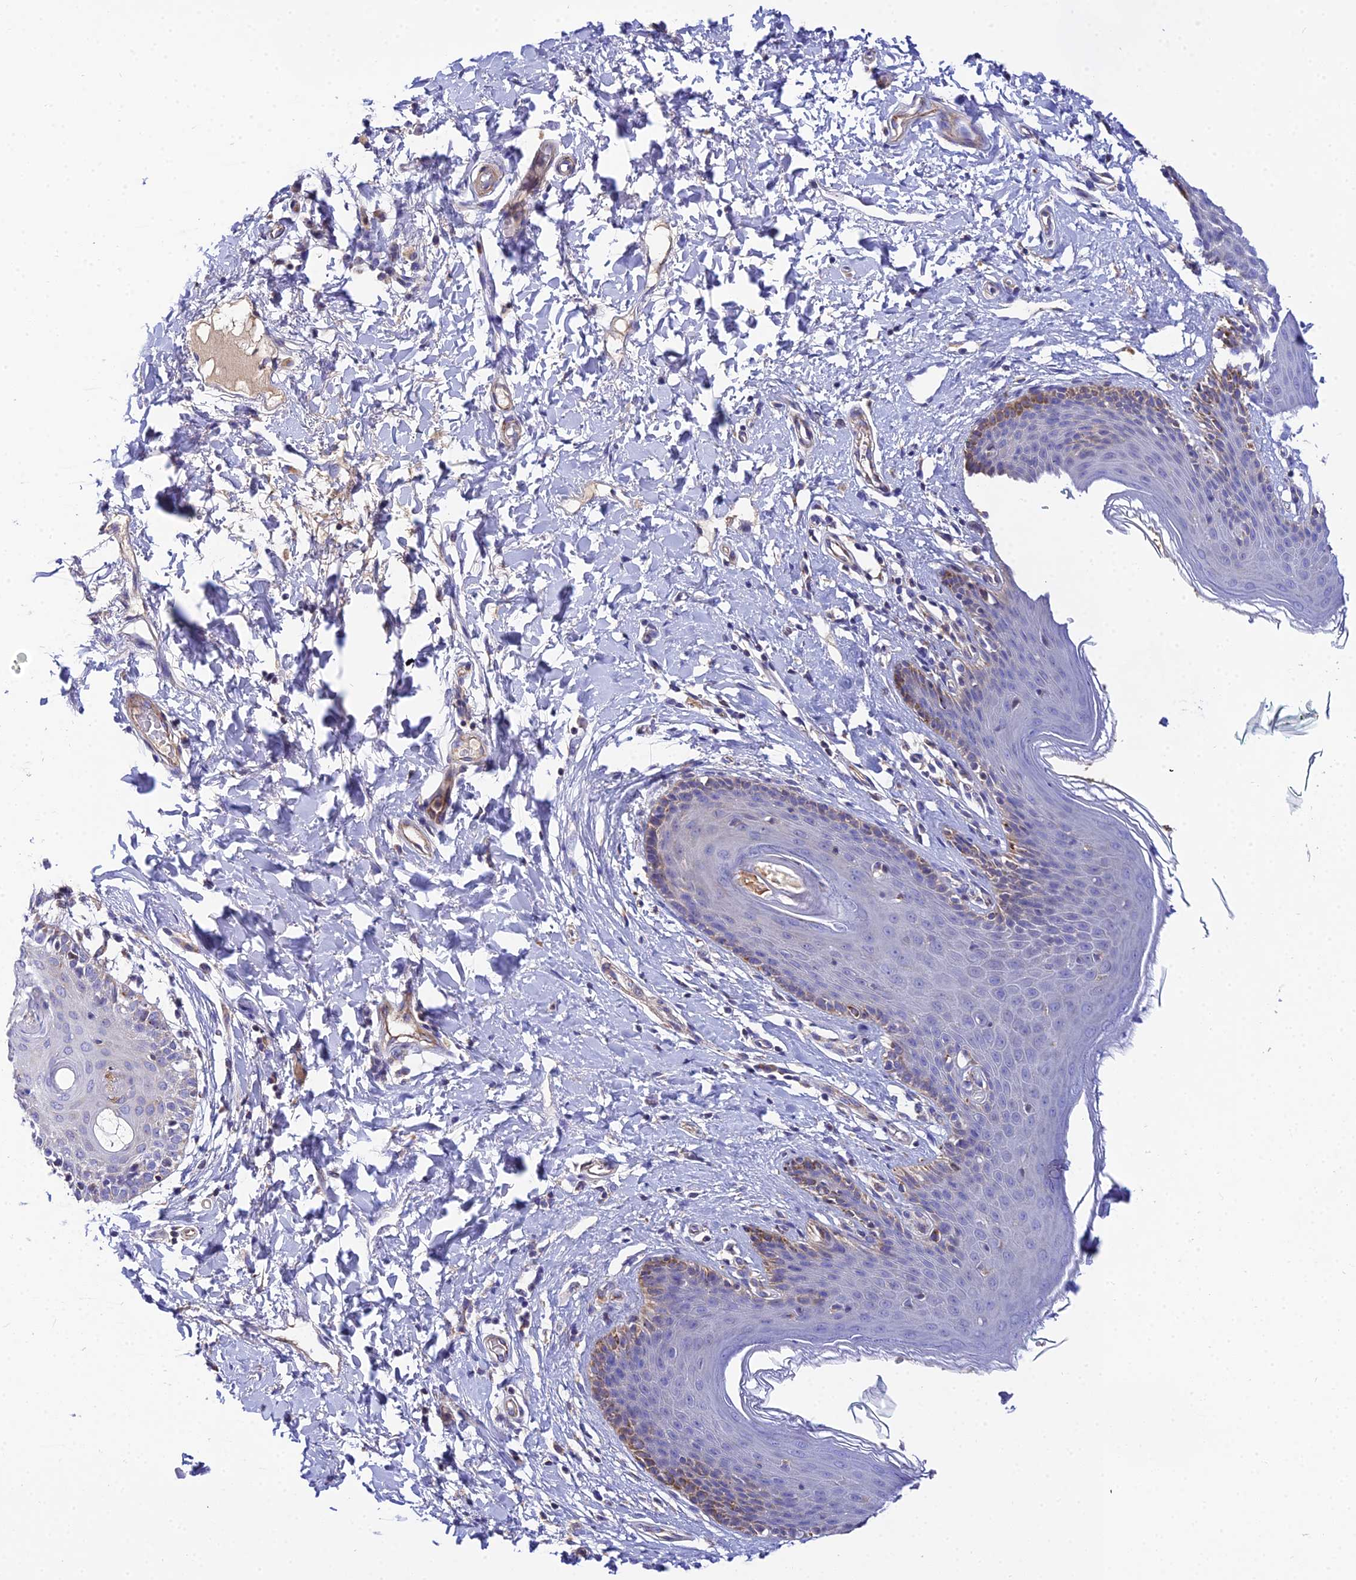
{"staining": {"intensity": "moderate", "quantity": "<25%", "location": "cytoplasmic/membranous"}, "tissue": "skin", "cell_type": "Epidermal cells", "image_type": "normal", "snomed": [{"axis": "morphology", "description": "Normal tissue, NOS"}, {"axis": "topography", "description": "Vulva"}], "caption": "Moderate cytoplasmic/membranous expression for a protein is seen in about <25% of epidermal cells of normal skin using IHC.", "gene": "ACOT1", "patient": {"sex": "female", "age": 66}}